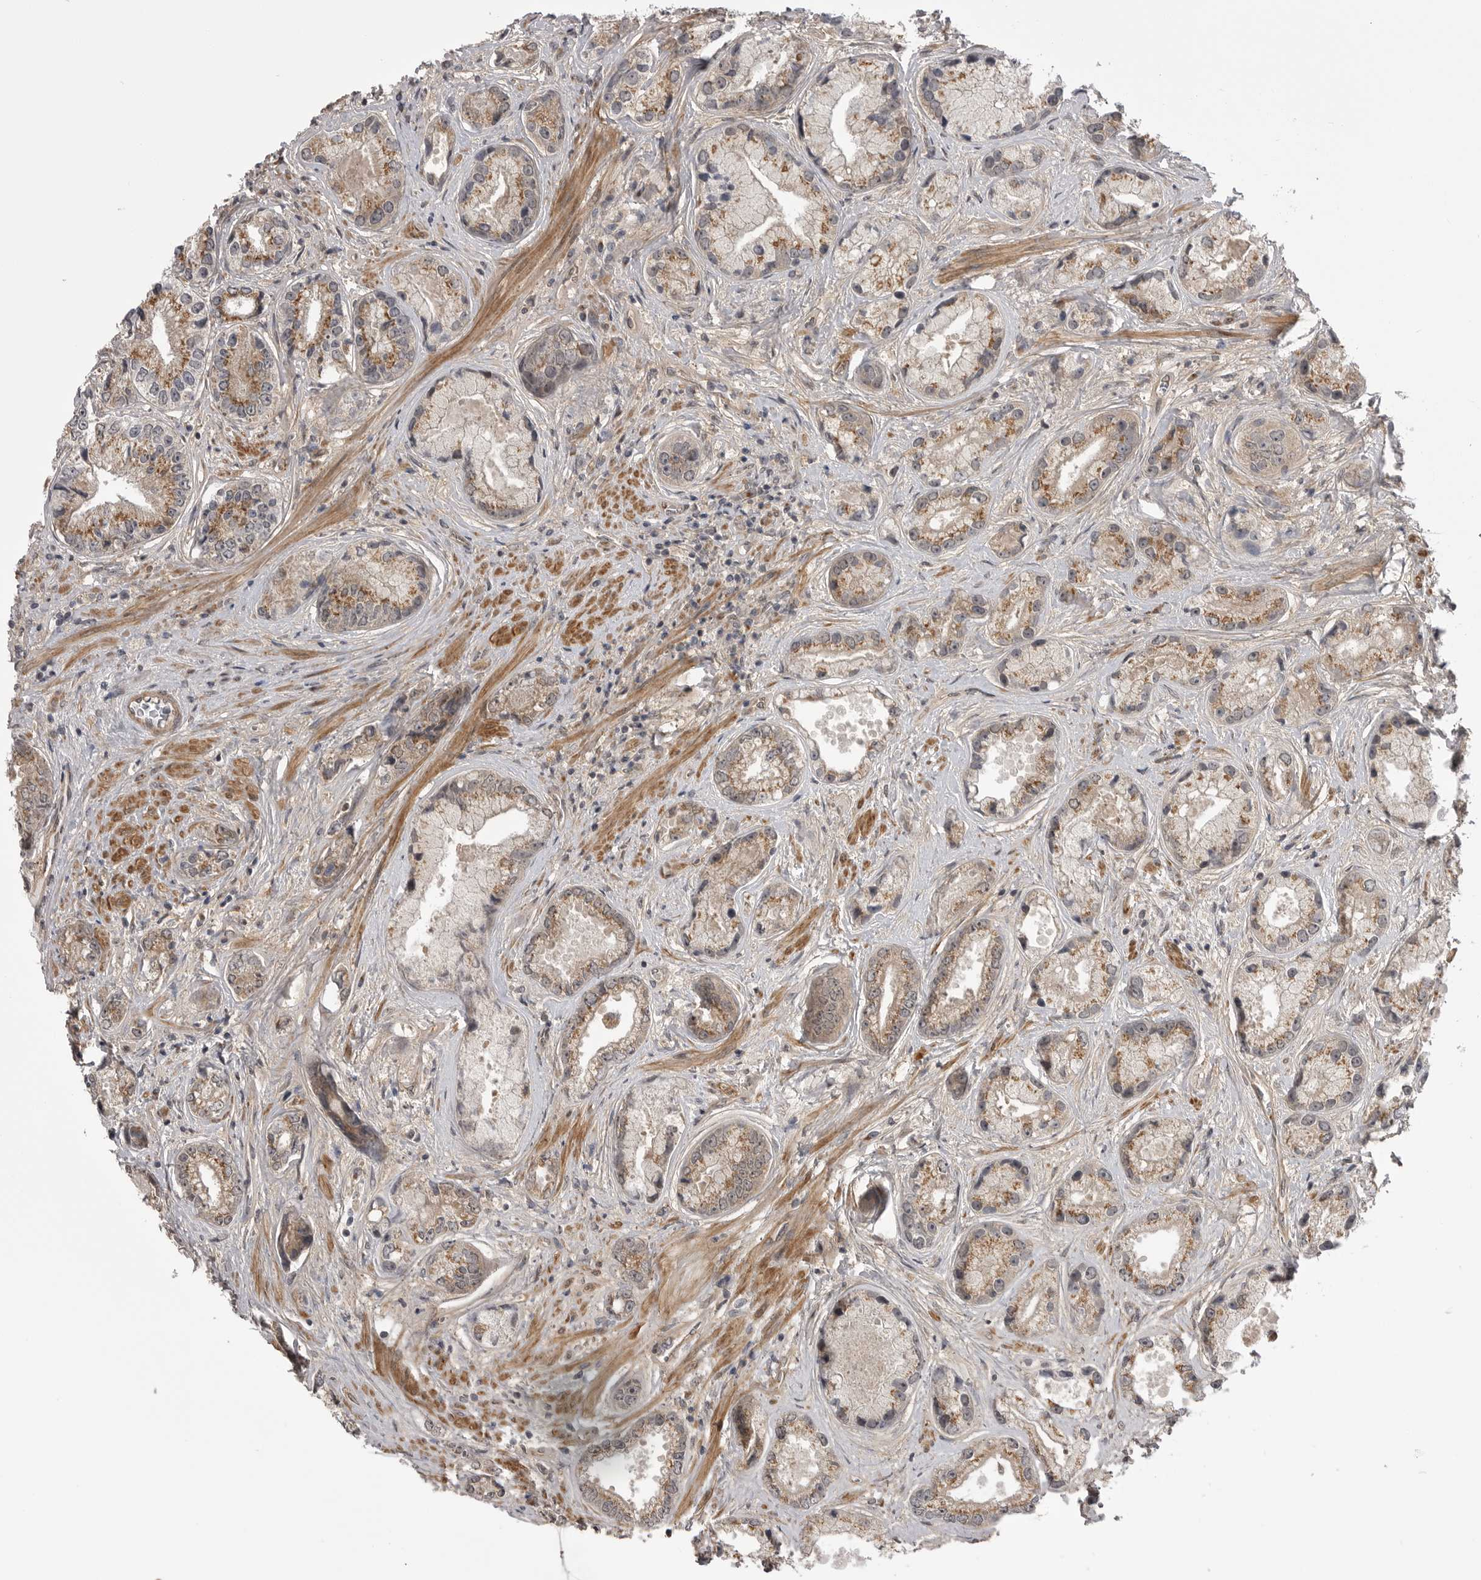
{"staining": {"intensity": "moderate", "quantity": ">75%", "location": "cytoplasmic/membranous"}, "tissue": "prostate cancer", "cell_type": "Tumor cells", "image_type": "cancer", "snomed": [{"axis": "morphology", "description": "Adenocarcinoma, High grade"}, {"axis": "topography", "description": "Prostate"}], "caption": "A photomicrograph of prostate cancer (high-grade adenocarcinoma) stained for a protein displays moderate cytoplasmic/membranous brown staining in tumor cells. The staining was performed using DAB (3,3'-diaminobenzidine) to visualize the protein expression in brown, while the nuclei were stained in blue with hematoxylin (Magnification: 20x).", "gene": "PDCL", "patient": {"sex": "male", "age": 61}}